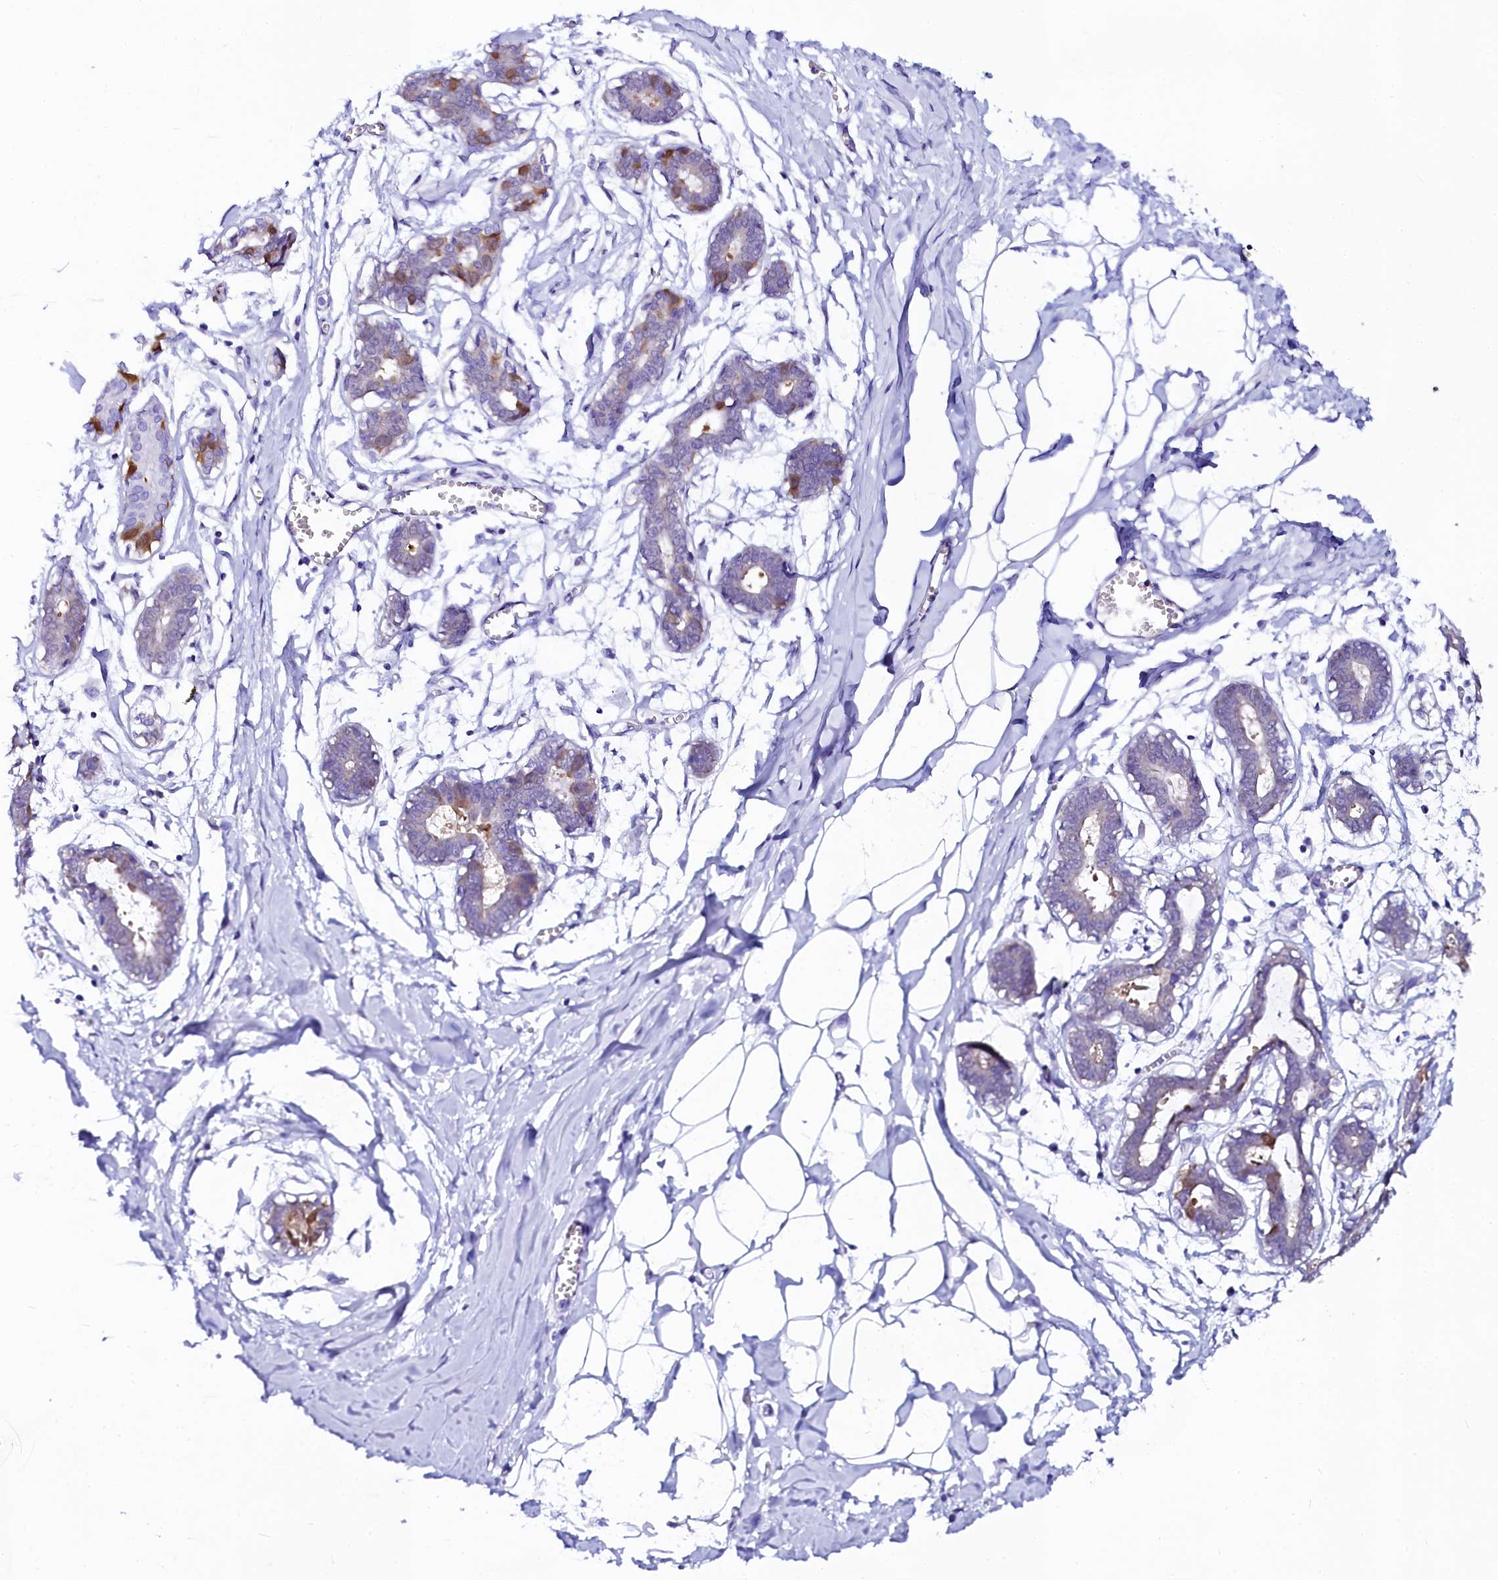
{"staining": {"intensity": "negative", "quantity": "none", "location": "none"}, "tissue": "breast", "cell_type": "Adipocytes", "image_type": "normal", "snomed": [{"axis": "morphology", "description": "Normal tissue, NOS"}, {"axis": "topography", "description": "Breast"}], "caption": "A histopathology image of human breast is negative for staining in adipocytes.", "gene": "SORD", "patient": {"sex": "female", "age": 27}}